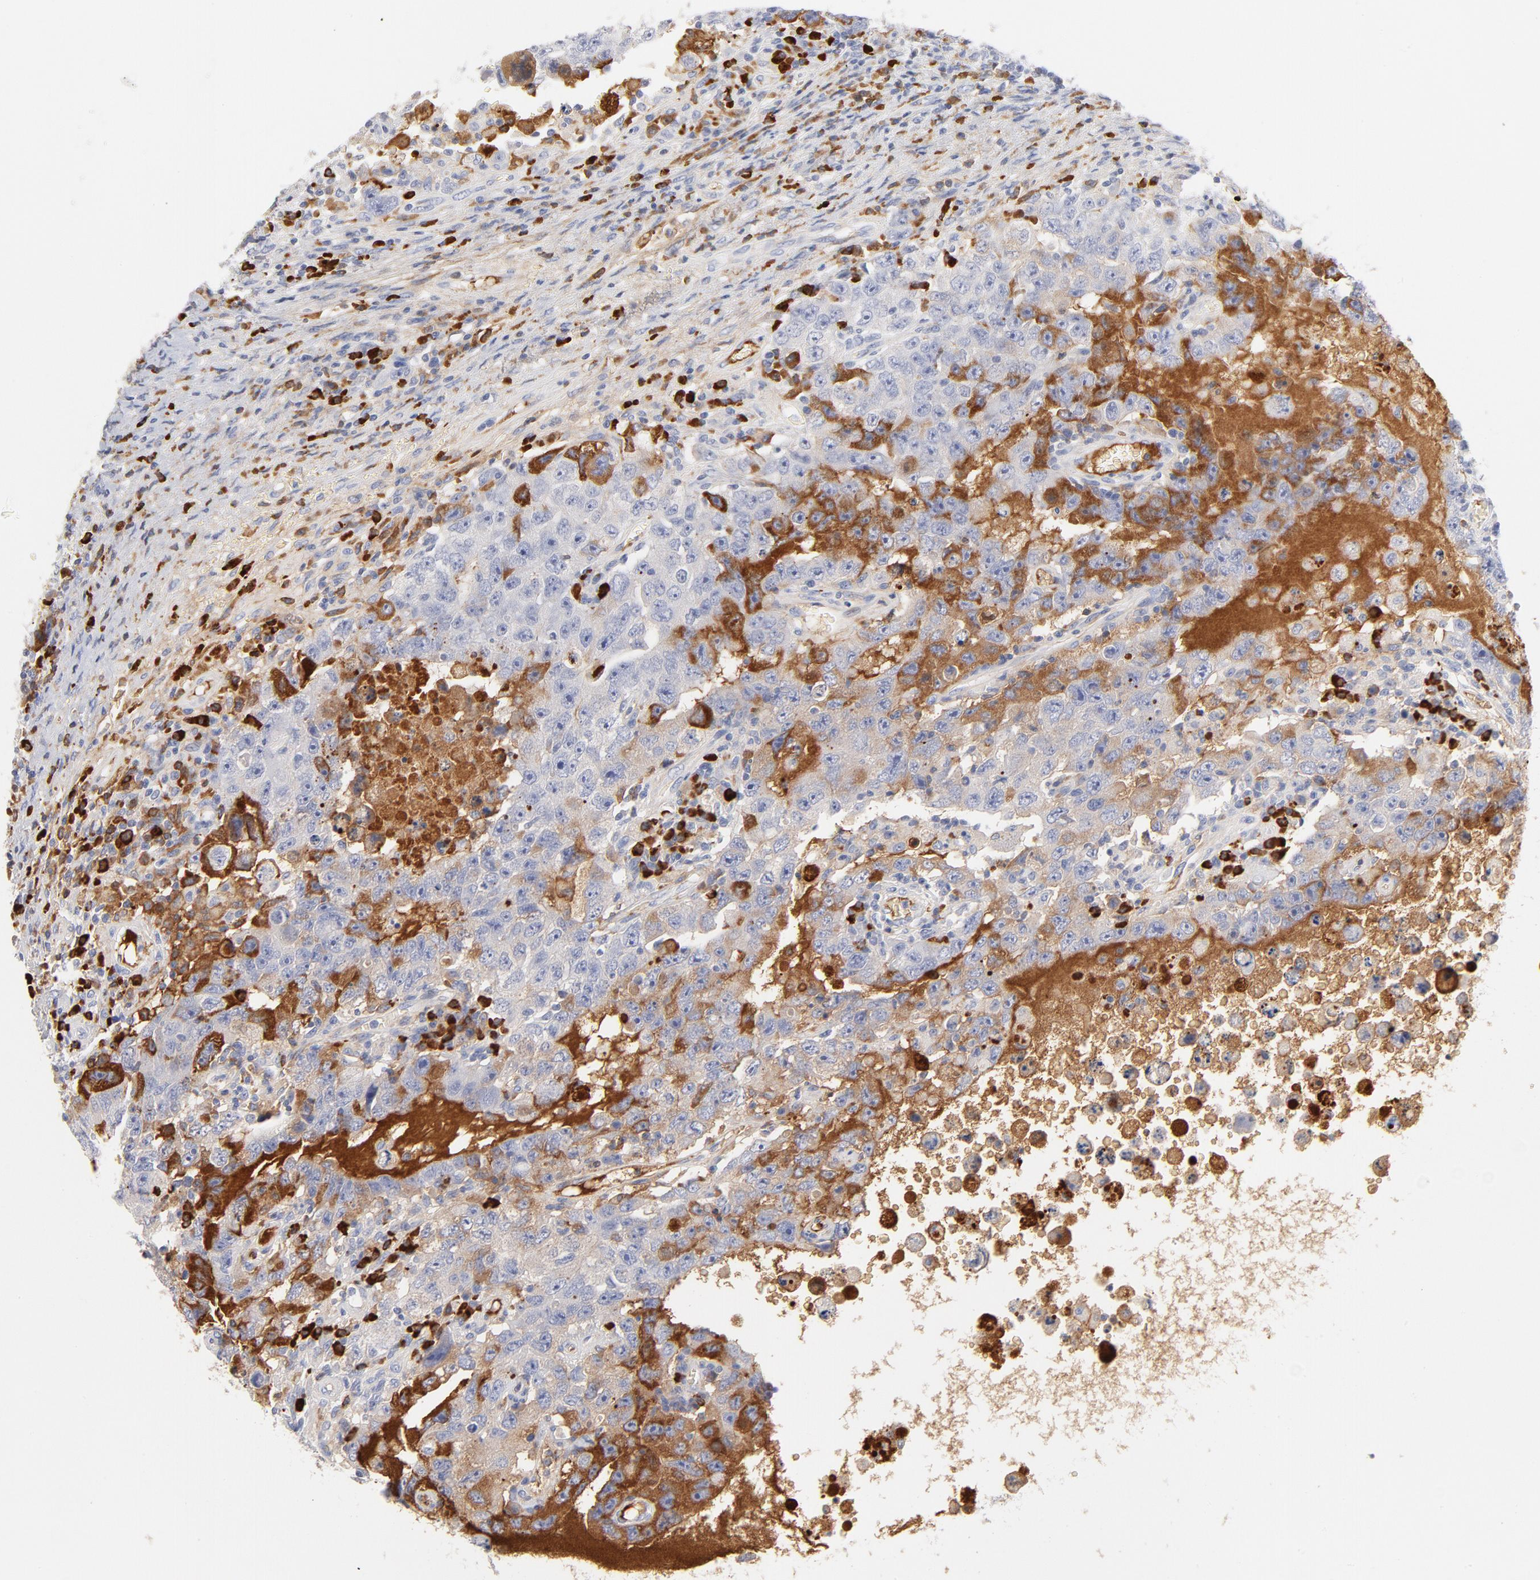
{"staining": {"intensity": "negative", "quantity": "none", "location": "none"}, "tissue": "testis cancer", "cell_type": "Tumor cells", "image_type": "cancer", "snomed": [{"axis": "morphology", "description": "Carcinoma, Embryonal, NOS"}, {"axis": "topography", "description": "Testis"}], "caption": "IHC histopathology image of human testis cancer (embryonal carcinoma) stained for a protein (brown), which shows no positivity in tumor cells. (DAB immunohistochemistry (IHC) with hematoxylin counter stain).", "gene": "PLAT", "patient": {"sex": "male", "age": 26}}